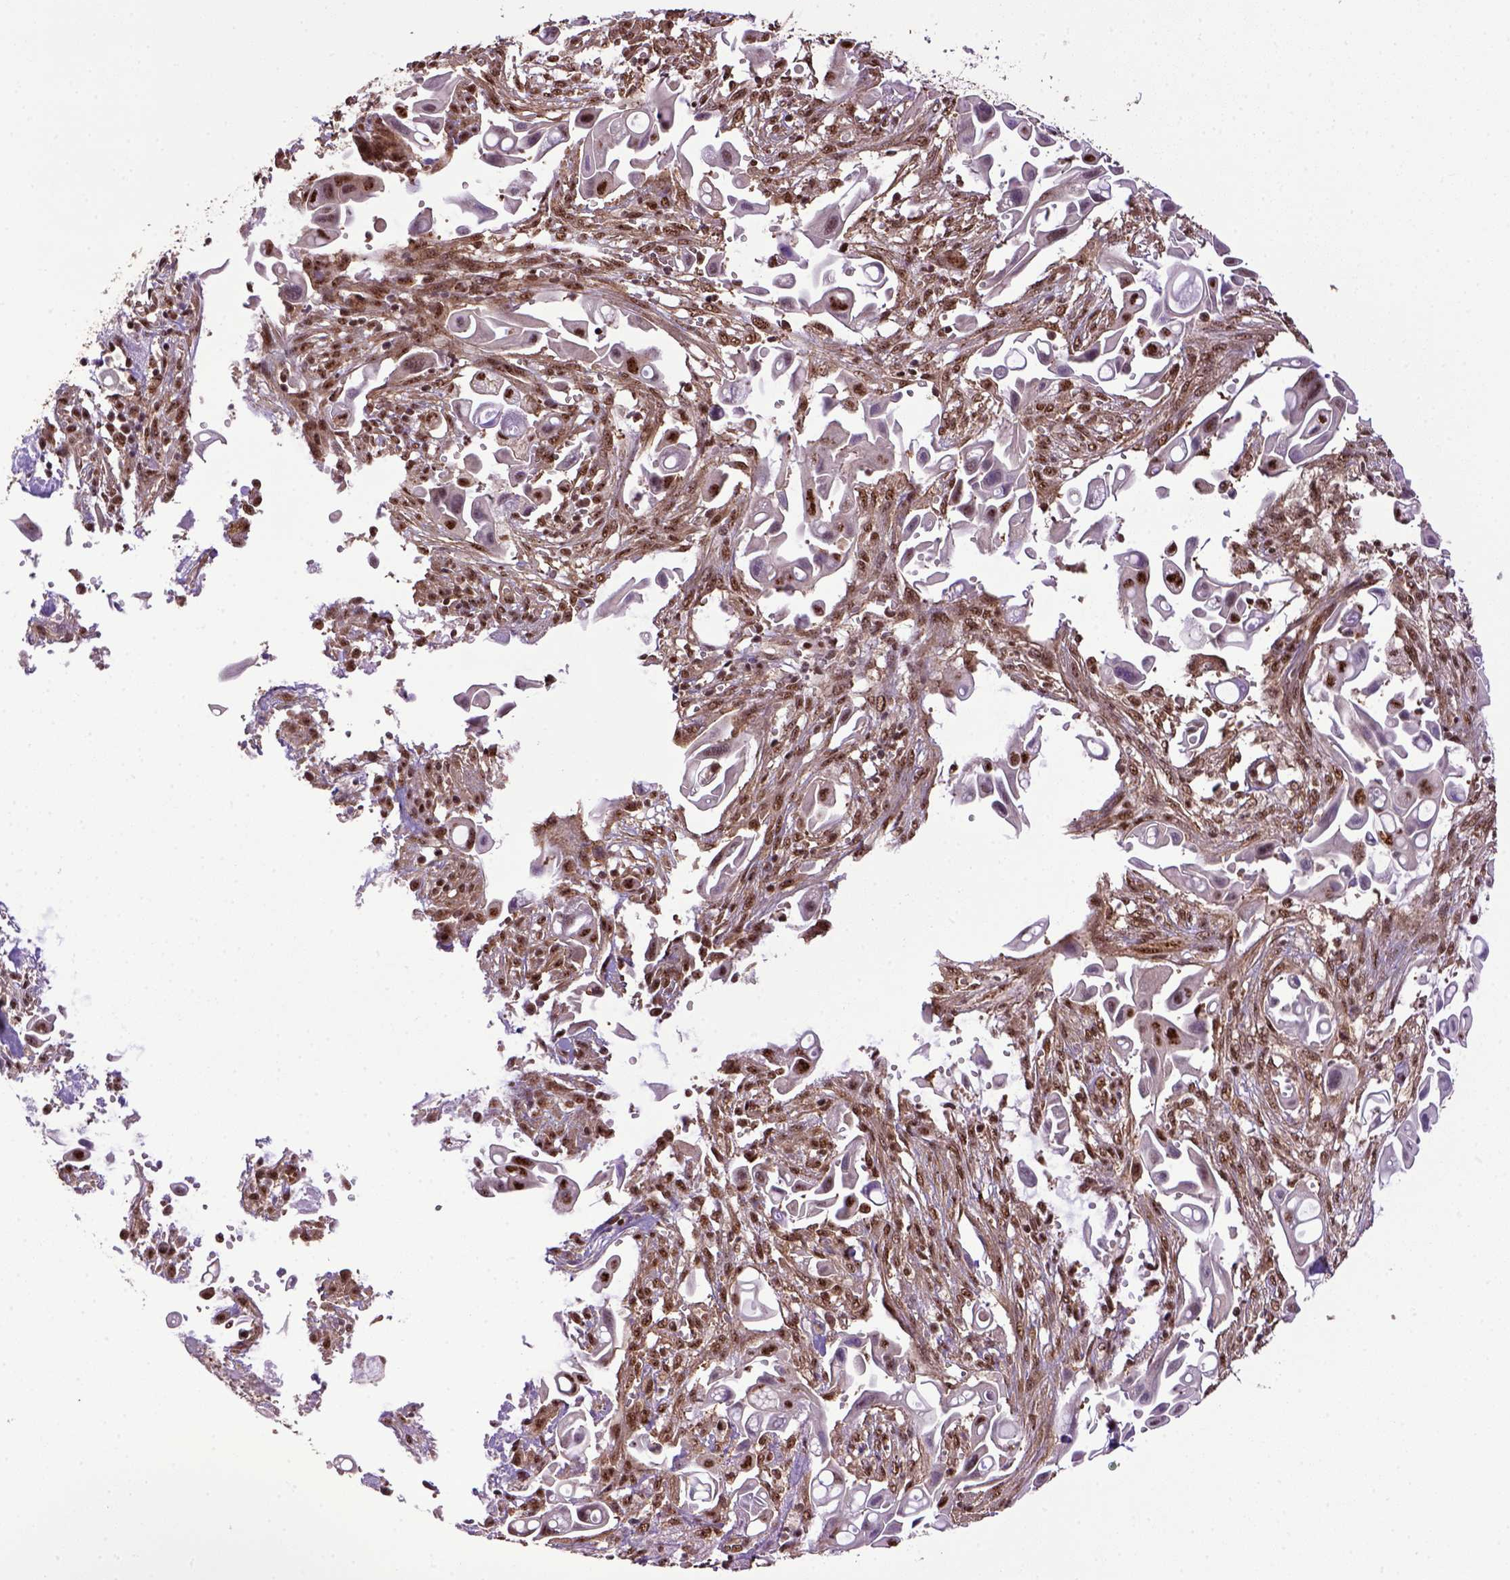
{"staining": {"intensity": "strong", "quantity": ">75%", "location": "nuclear"}, "tissue": "pancreatic cancer", "cell_type": "Tumor cells", "image_type": "cancer", "snomed": [{"axis": "morphology", "description": "Adenocarcinoma, NOS"}, {"axis": "topography", "description": "Pancreas"}], "caption": "Pancreatic adenocarcinoma was stained to show a protein in brown. There is high levels of strong nuclear positivity in approximately >75% of tumor cells.", "gene": "PPIG", "patient": {"sex": "male", "age": 50}}